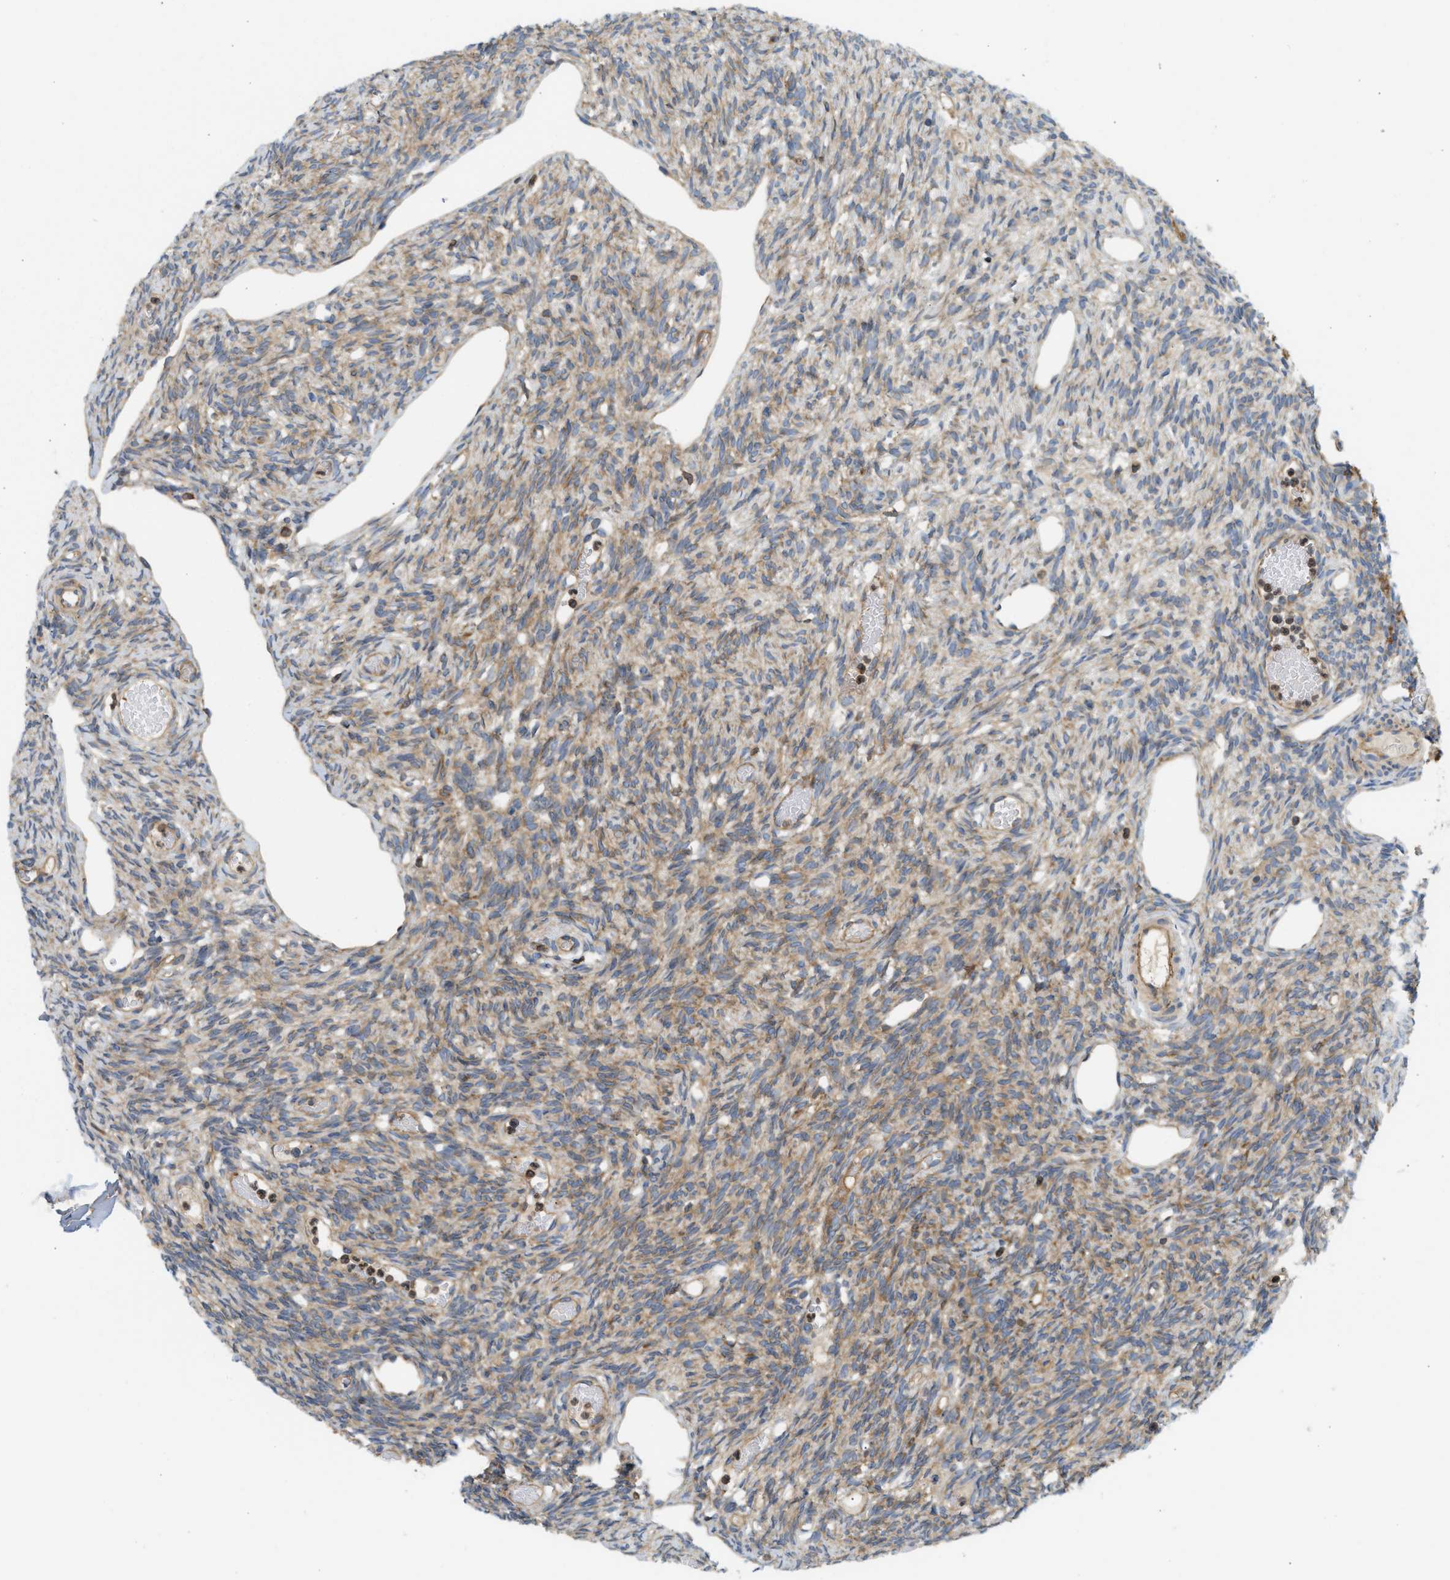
{"staining": {"intensity": "moderate", "quantity": ">75%", "location": "cytoplasmic/membranous"}, "tissue": "ovary", "cell_type": "Follicle cells", "image_type": "normal", "snomed": [{"axis": "morphology", "description": "Normal tissue, NOS"}, {"axis": "topography", "description": "Ovary"}], "caption": "DAB immunohistochemical staining of unremarkable ovary displays moderate cytoplasmic/membranous protein staining in approximately >75% of follicle cells. The protein is stained brown, and the nuclei are stained in blue (DAB IHC with brightfield microscopy, high magnification).", "gene": "STRN", "patient": {"sex": "female", "age": 33}}